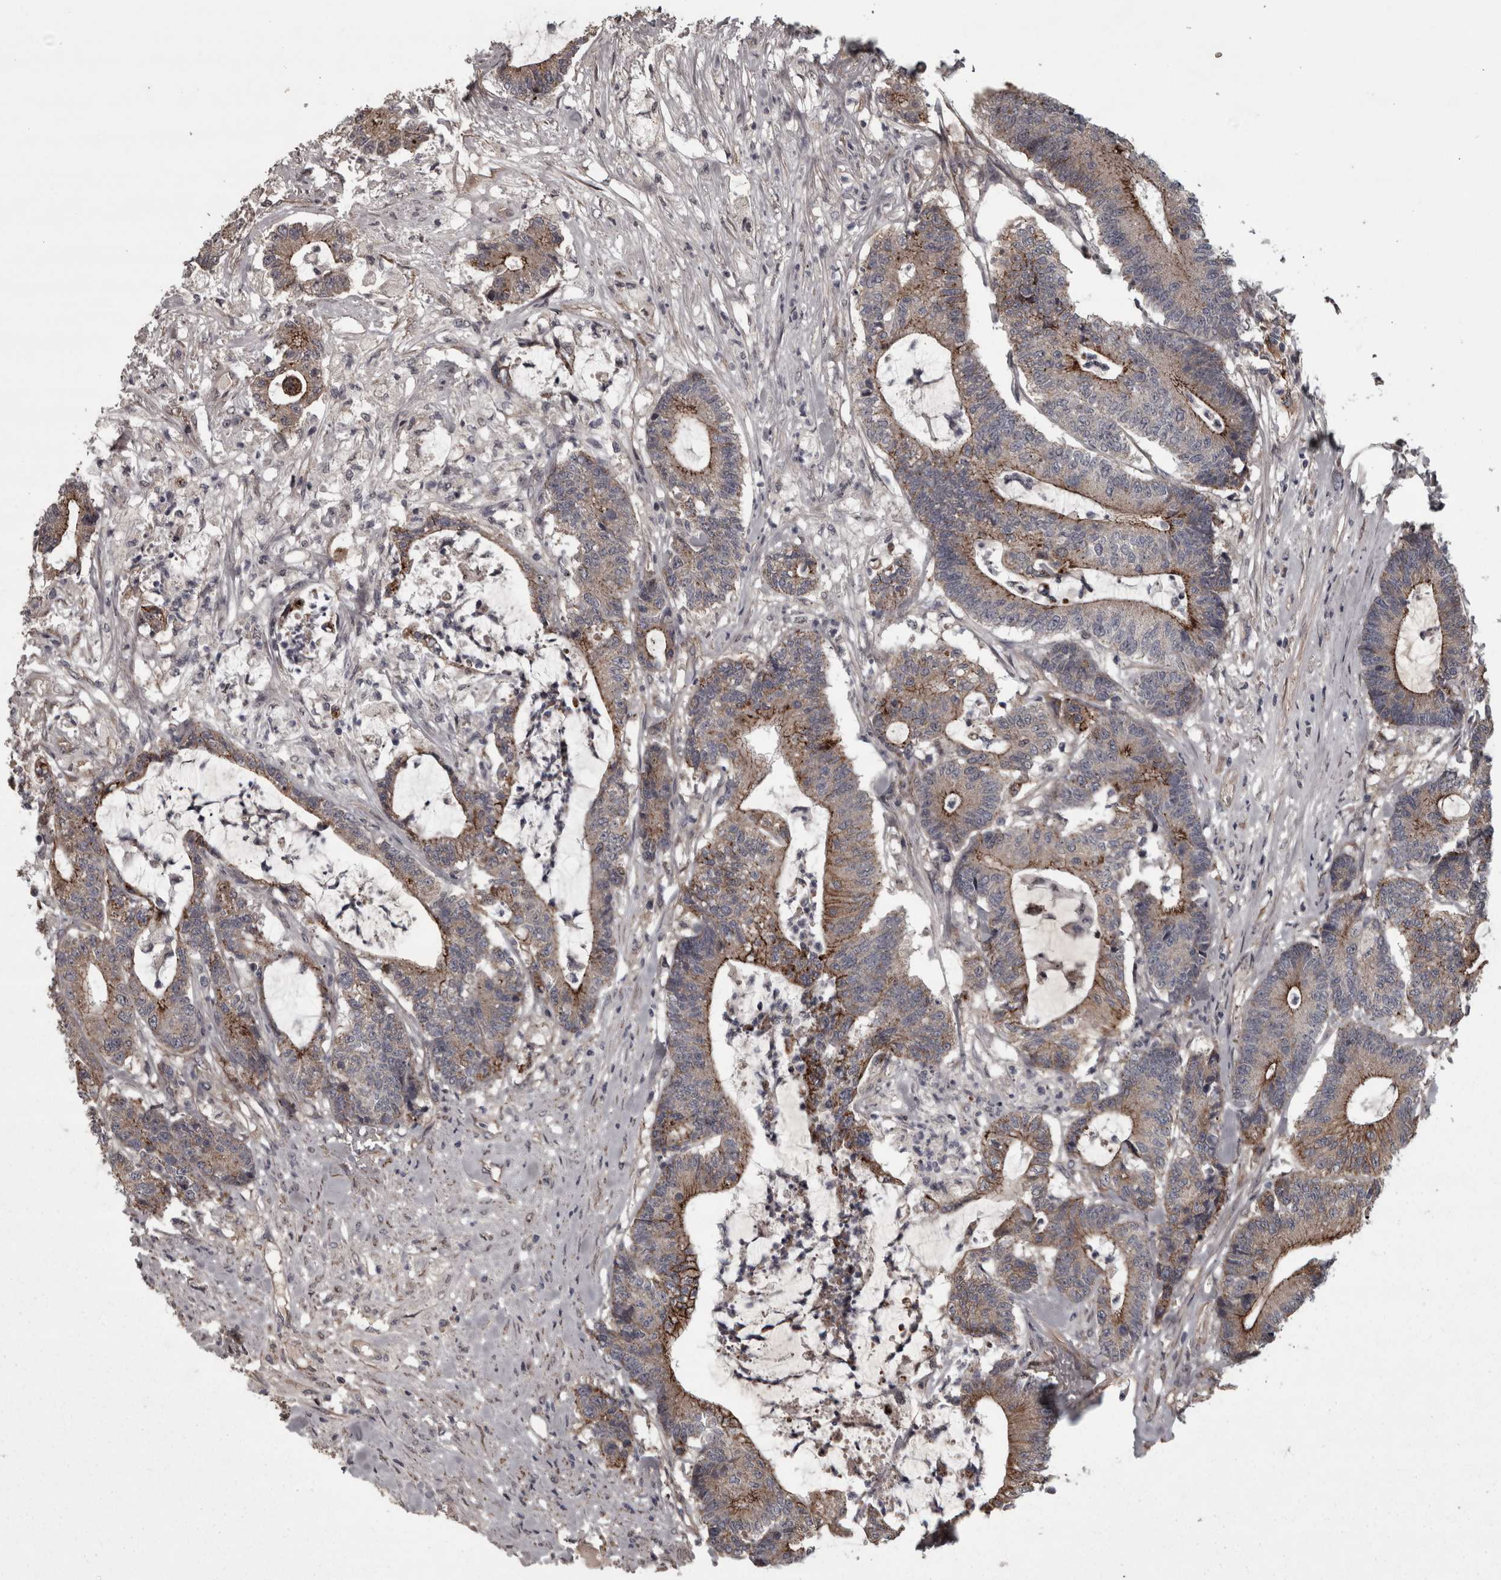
{"staining": {"intensity": "moderate", "quantity": "25%-75%", "location": "cytoplasmic/membranous"}, "tissue": "colorectal cancer", "cell_type": "Tumor cells", "image_type": "cancer", "snomed": [{"axis": "morphology", "description": "Adenocarcinoma, NOS"}, {"axis": "topography", "description": "Colon"}], "caption": "A histopathology image of human colorectal cancer (adenocarcinoma) stained for a protein shows moderate cytoplasmic/membranous brown staining in tumor cells.", "gene": "PCDH17", "patient": {"sex": "female", "age": 84}}